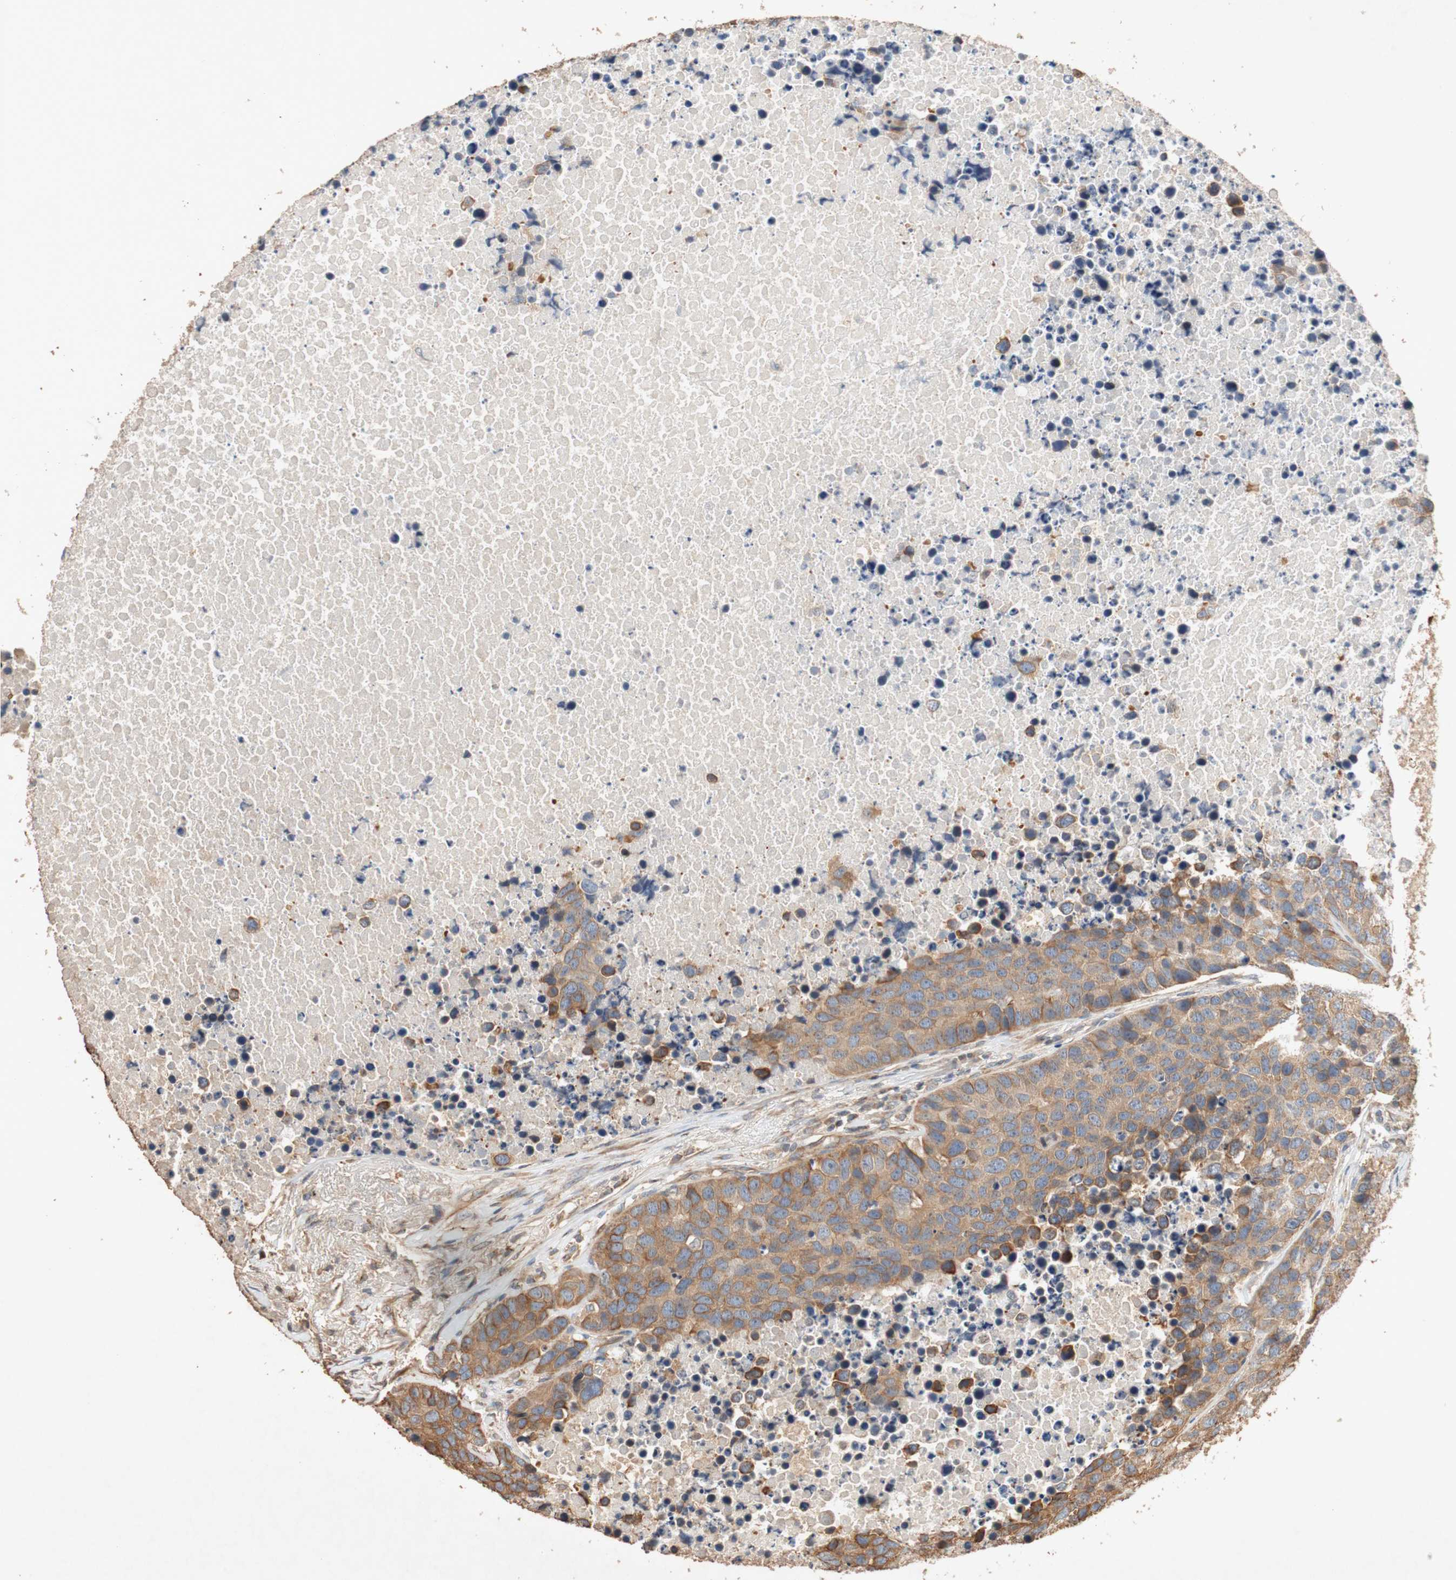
{"staining": {"intensity": "moderate", "quantity": "25%-75%", "location": "cytoplasmic/membranous"}, "tissue": "carcinoid", "cell_type": "Tumor cells", "image_type": "cancer", "snomed": [{"axis": "morphology", "description": "Carcinoid, malignant, NOS"}, {"axis": "topography", "description": "Lung"}], "caption": "Immunohistochemistry histopathology image of carcinoid (malignant) stained for a protein (brown), which demonstrates medium levels of moderate cytoplasmic/membranous expression in about 25%-75% of tumor cells.", "gene": "TUBB", "patient": {"sex": "male", "age": 60}}